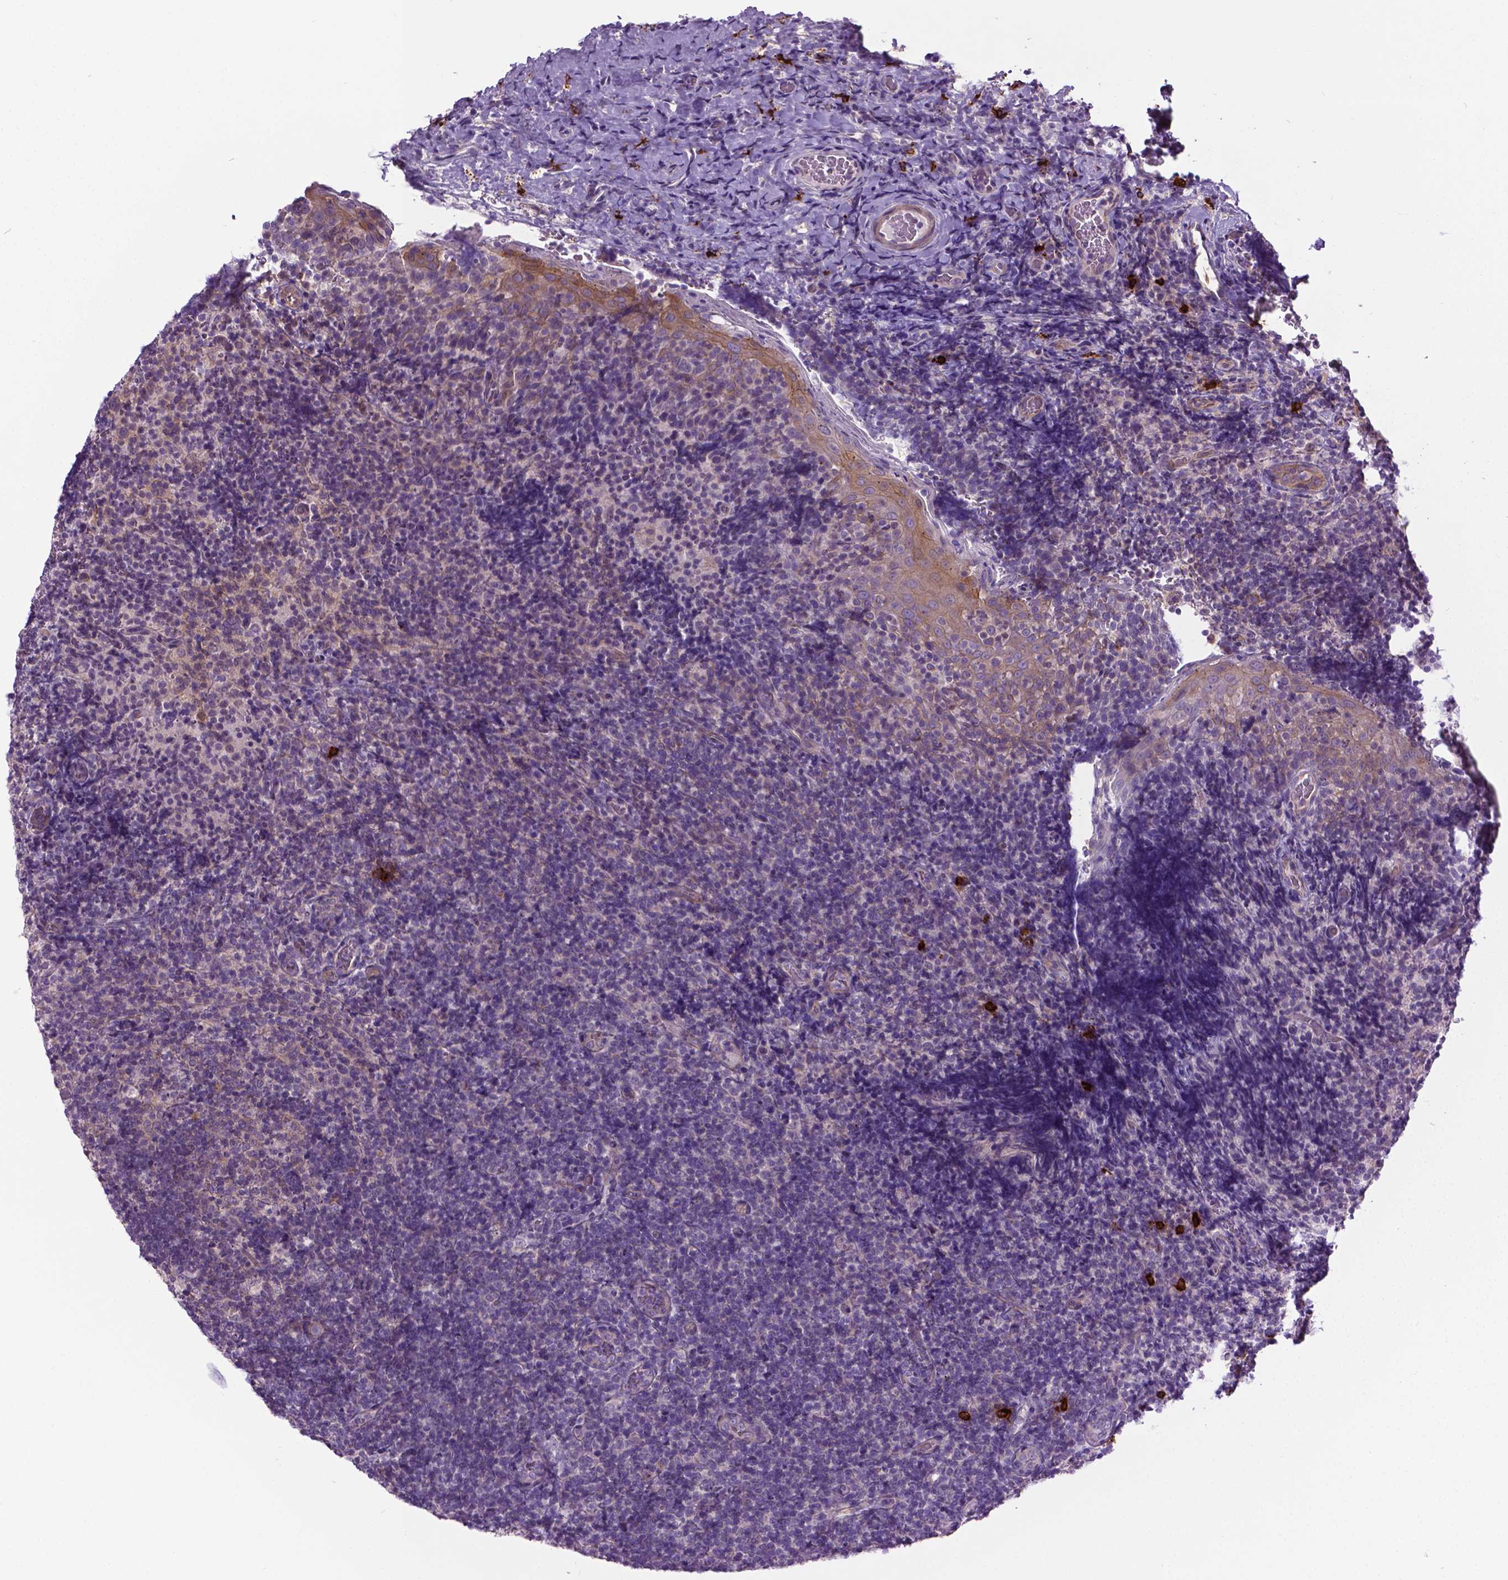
{"staining": {"intensity": "negative", "quantity": "none", "location": "none"}, "tissue": "tonsil", "cell_type": "Germinal center cells", "image_type": "normal", "snomed": [{"axis": "morphology", "description": "Normal tissue, NOS"}, {"axis": "topography", "description": "Tonsil"}], "caption": "IHC image of normal tonsil: human tonsil stained with DAB (3,3'-diaminobenzidine) demonstrates no significant protein staining in germinal center cells.", "gene": "SPECC1L", "patient": {"sex": "male", "age": 17}}